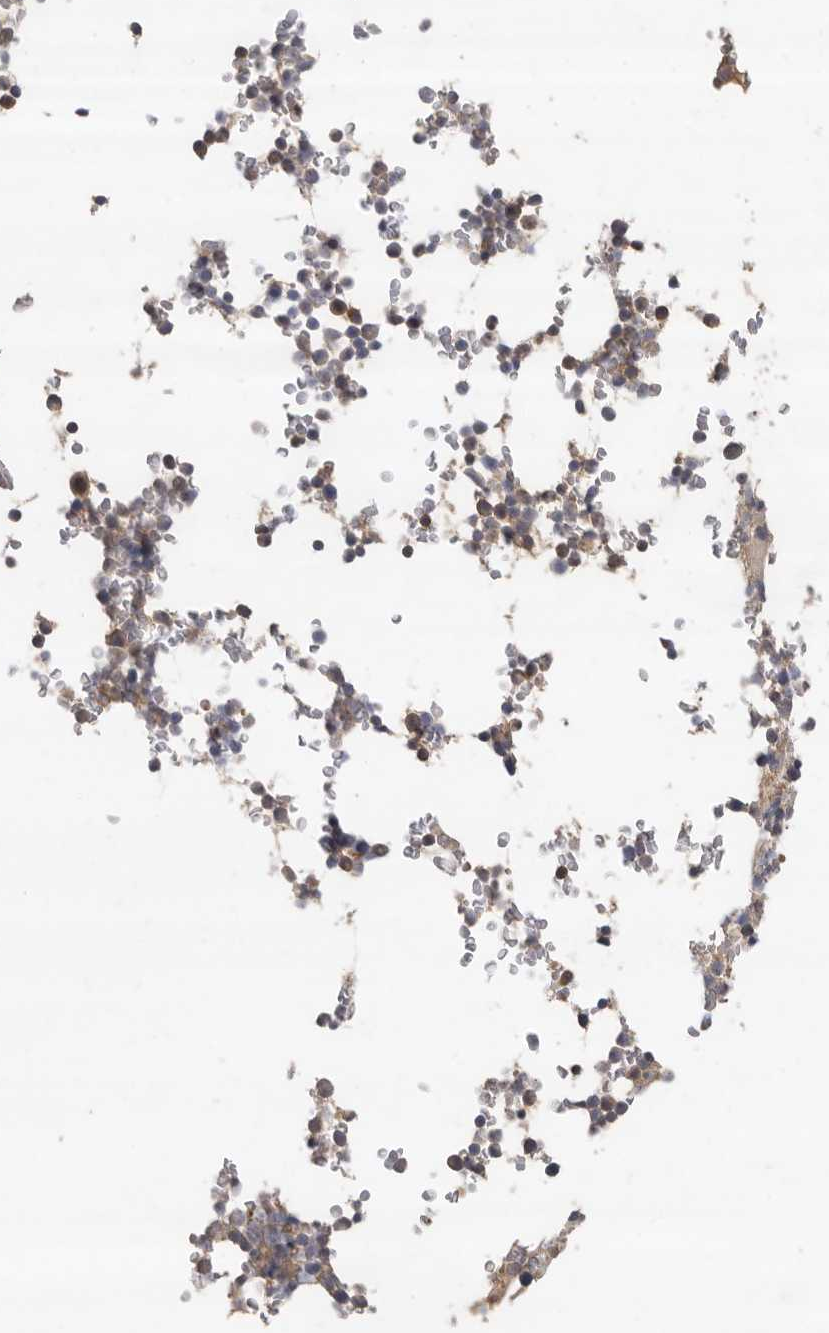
{"staining": {"intensity": "weak", "quantity": "25%-75%", "location": "cytoplasmic/membranous"}, "tissue": "bone marrow", "cell_type": "Hematopoietic cells", "image_type": "normal", "snomed": [{"axis": "morphology", "description": "Normal tissue, NOS"}, {"axis": "topography", "description": "Bone marrow"}], "caption": "A high-resolution histopathology image shows immunohistochemistry (IHC) staining of benign bone marrow, which displays weak cytoplasmic/membranous expression in about 25%-75% of hematopoietic cells. (DAB IHC with brightfield microscopy, high magnification).", "gene": "RWDD1", "patient": {"sex": "male", "age": 58}}